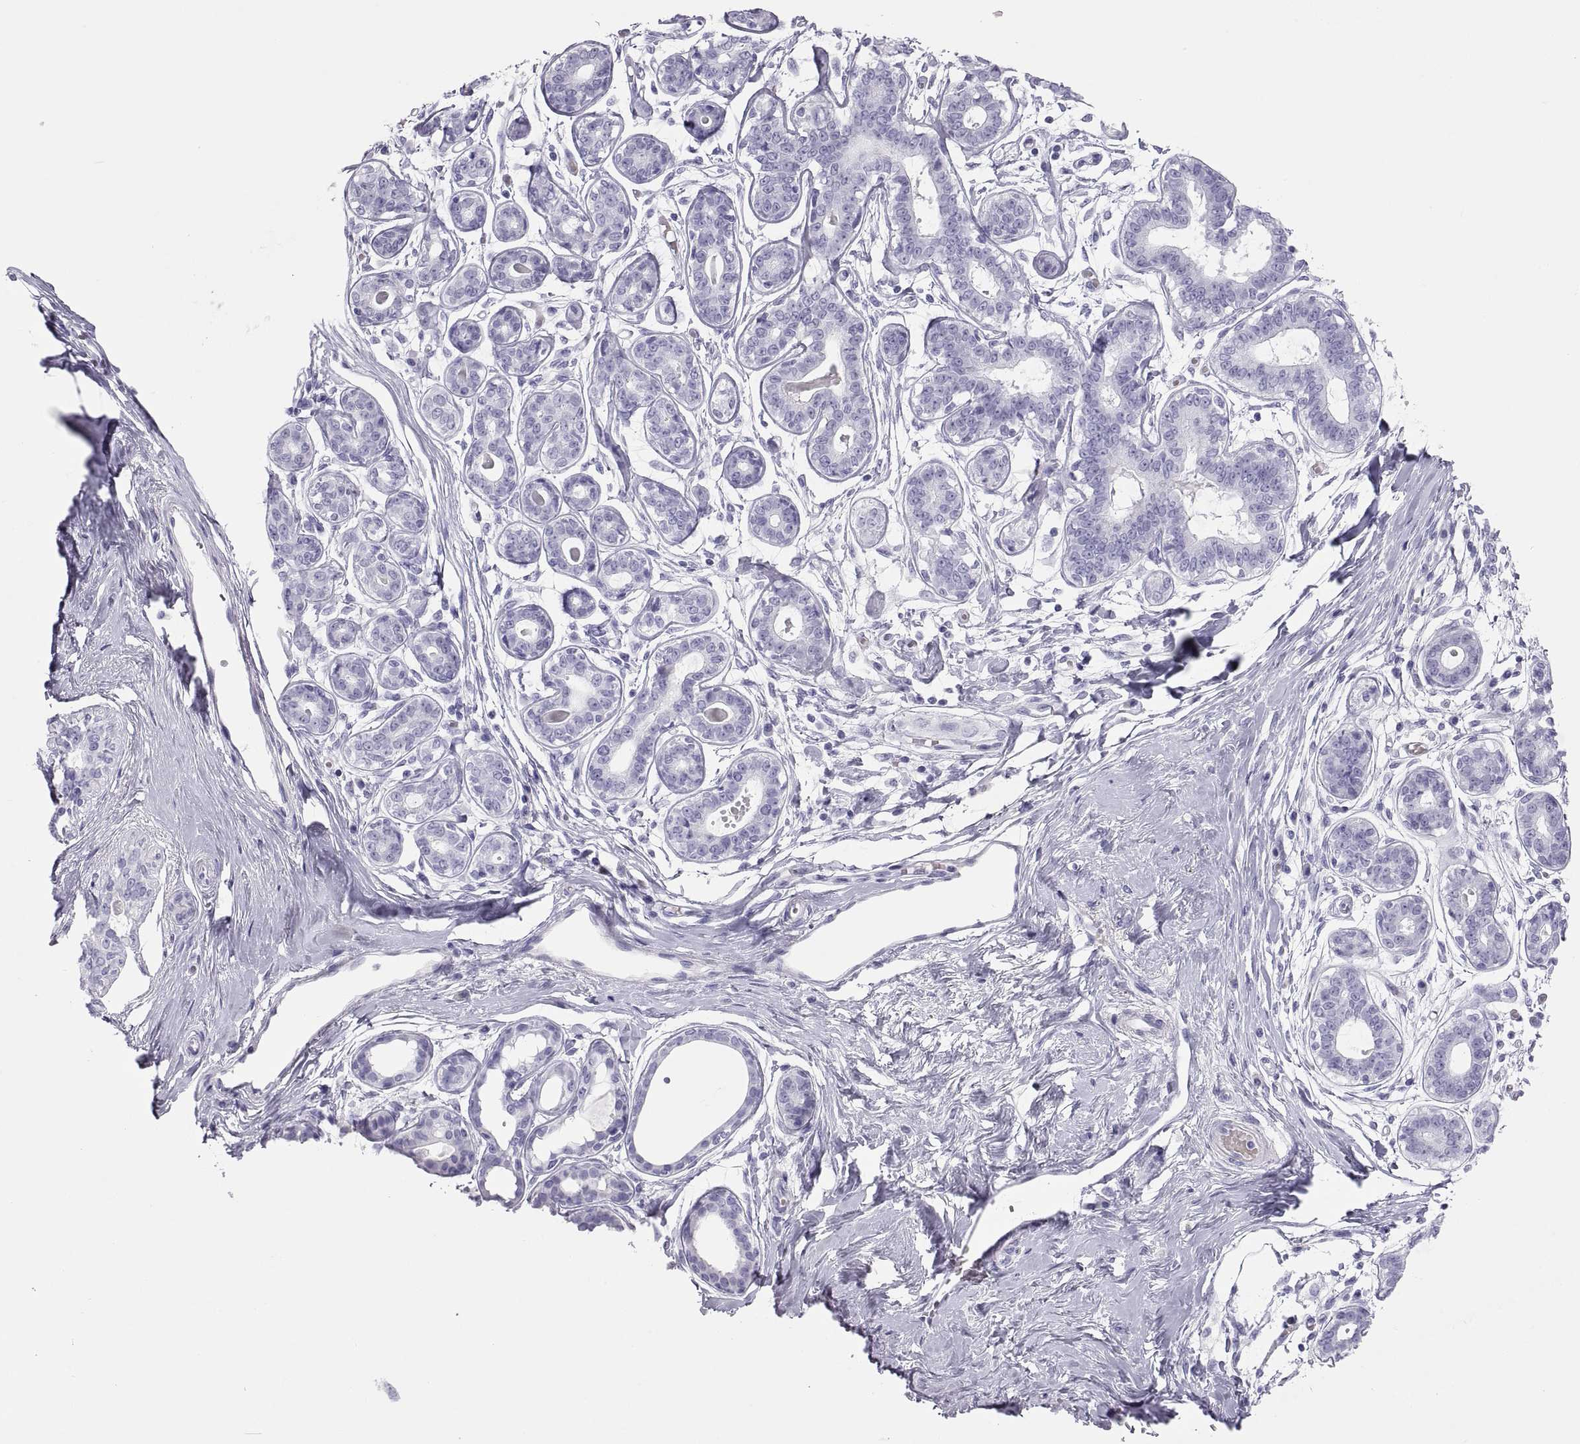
{"staining": {"intensity": "negative", "quantity": "none", "location": "none"}, "tissue": "breast", "cell_type": "Adipocytes", "image_type": "normal", "snomed": [{"axis": "morphology", "description": "Normal tissue, NOS"}, {"axis": "topography", "description": "Skin"}, {"axis": "topography", "description": "Breast"}], "caption": "Immunohistochemistry micrograph of benign human breast stained for a protein (brown), which exhibits no staining in adipocytes.", "gene": "SEMG1", "patient": {"sex": "female", "age": 43}}